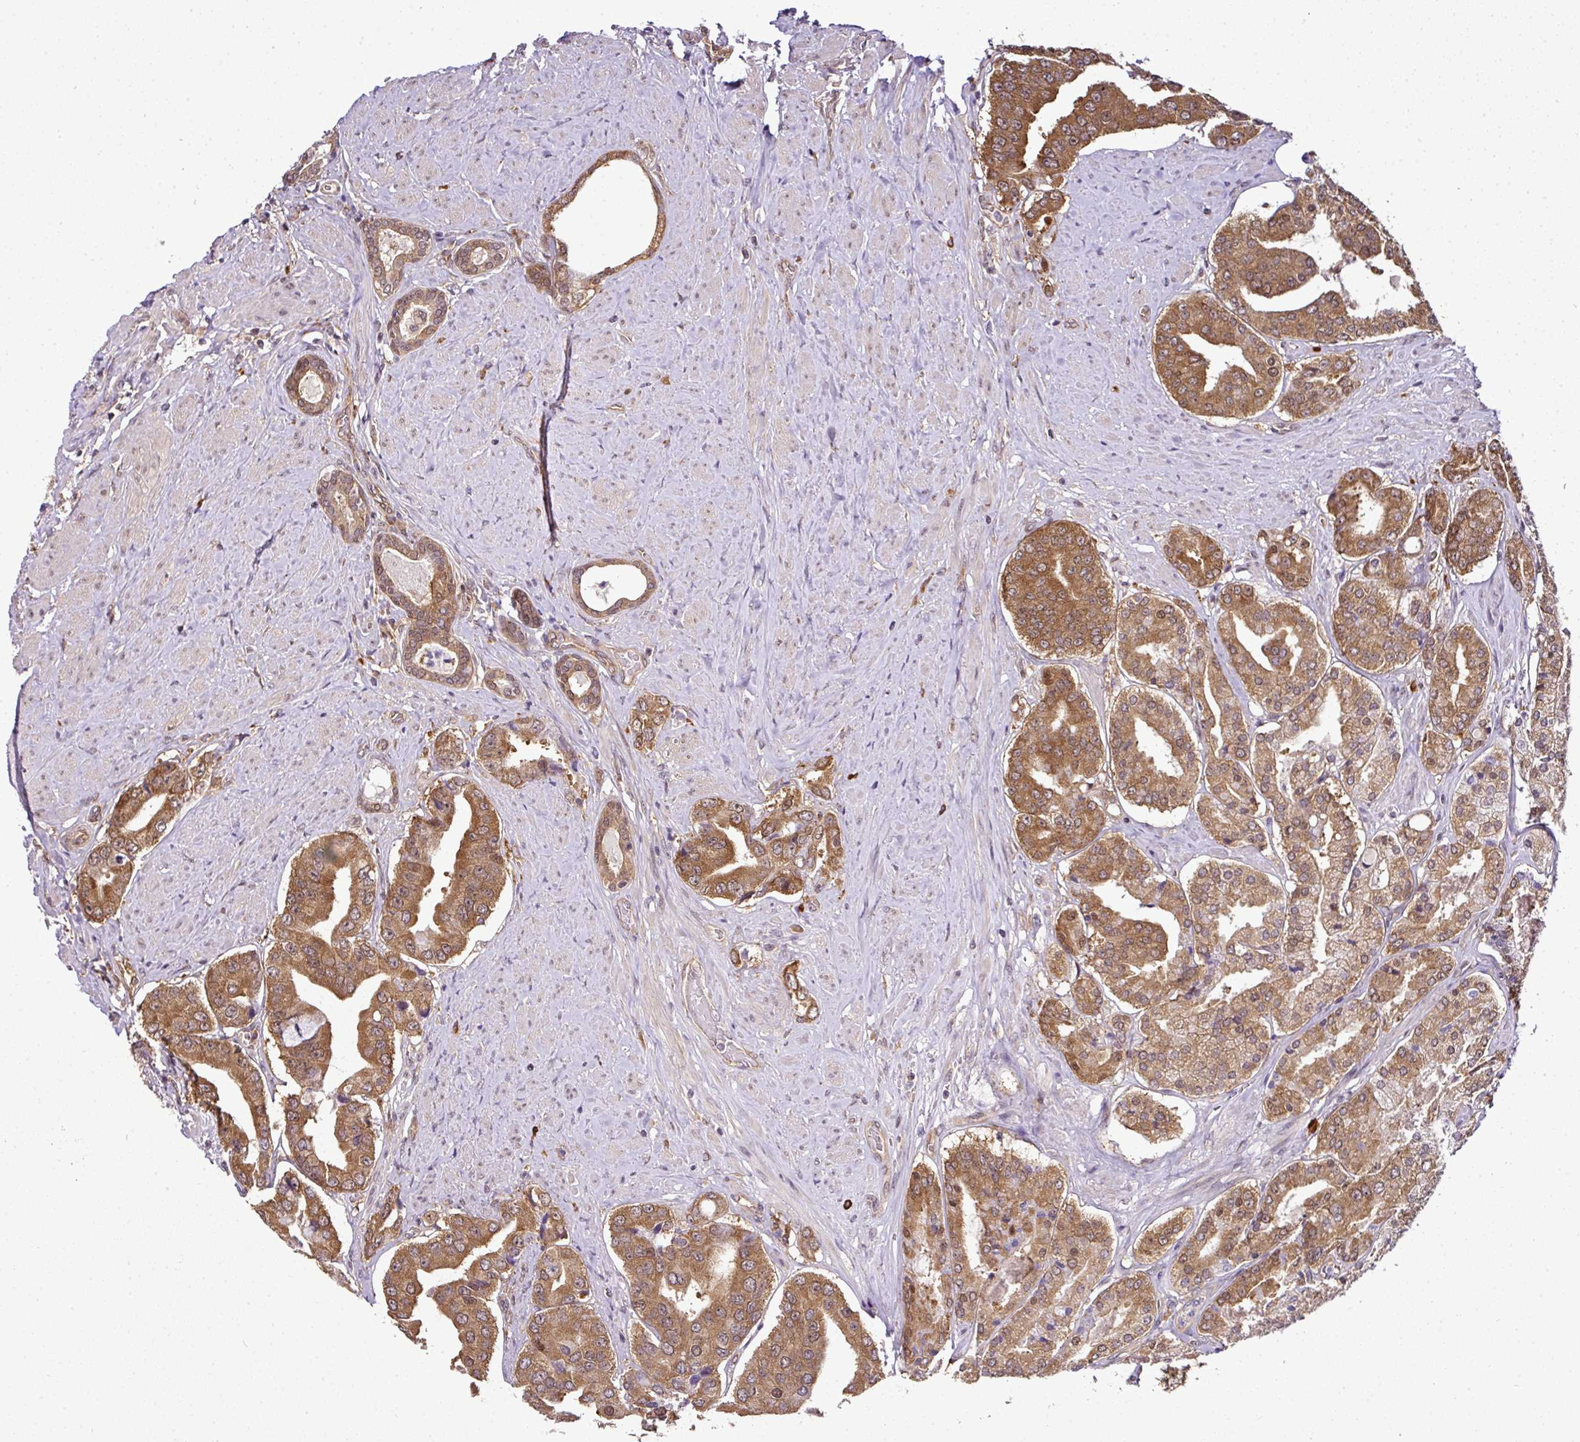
{"staining": {"intensity": "moderate", "quantity": ">75%", "location": "cytoplasmic/membranous"}, "tissue": "prostate cancer", "cell_type": "Tumor cells", "image_type": "cancer", "snomed": [{"axis": "morphology", "description": "Adenocarcinoma, High grade"}, {"axis": "topography", "description": "Prostate"}], "caption": "Immunohistochemistry (IHC) (DAB) staining of human high-grade adenocarcinoma (prostate) displays moderate cytoplasmic/membranous protein positivity in approximately >75% of tumor cells.", "gene": "RBM4B", "patient": {"sex": "male", "age": 63}}